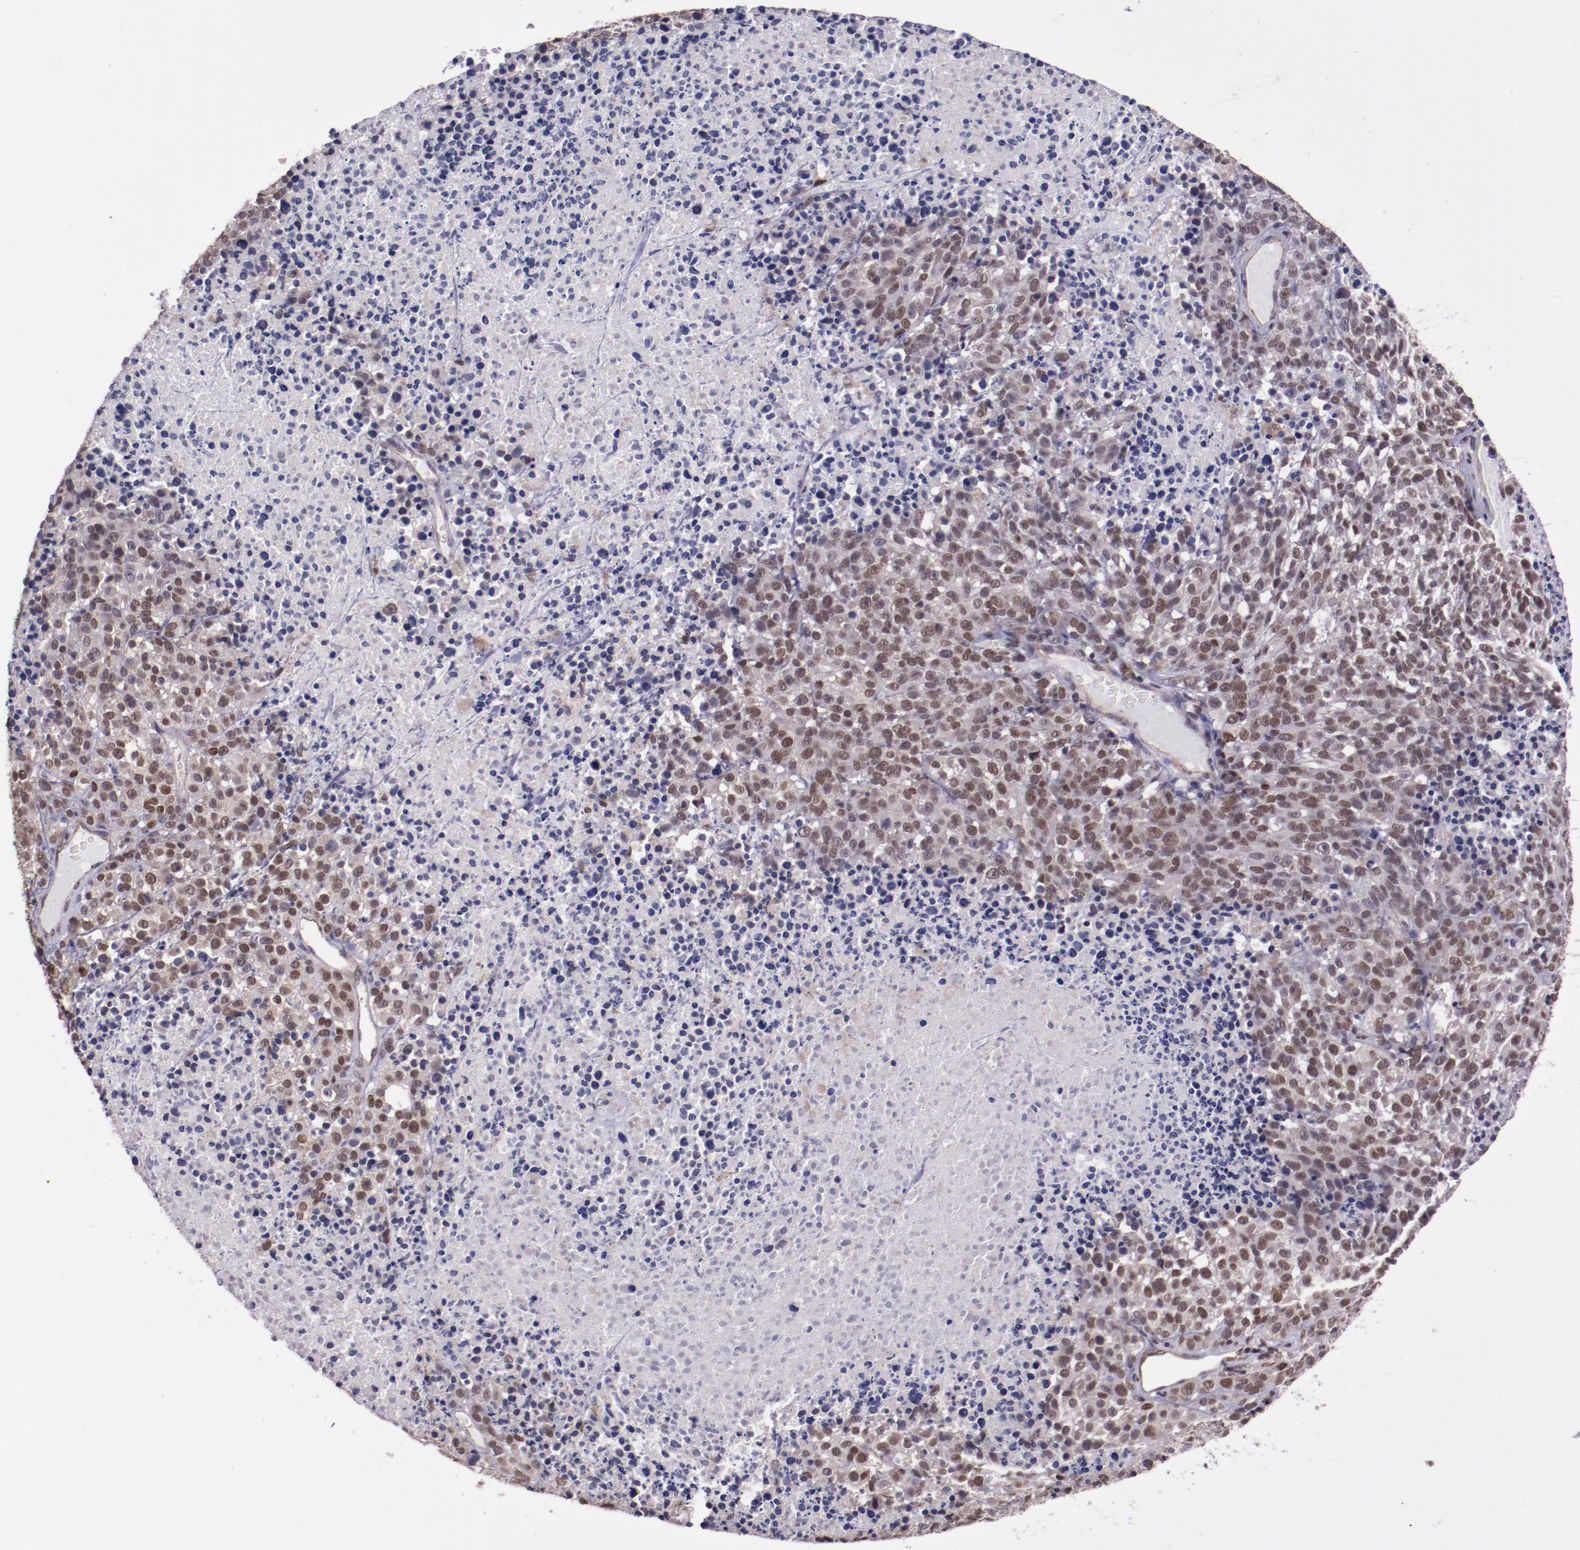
{"staining": {"intensity": "moderate", "quantity": ">75%", "location": "nuclear"}, "tissue": "melanoma", "cell_type": "Tumor cells", "image_type": "cancer", "snomed": [{"axis": "morphology", "description": "Malignant melanoma, Metastatic site"}, {"axis": "topography", "description": "Cerebral cortex"}], "caption": "Immunohistochemical staining of malignant melanoma (metastatic site) shows medium levels of moderate nuclear protein positivity in about >75% of tumor cells.", "gene": "ELF1", "patient": {"sex": "female", "age": 52}}